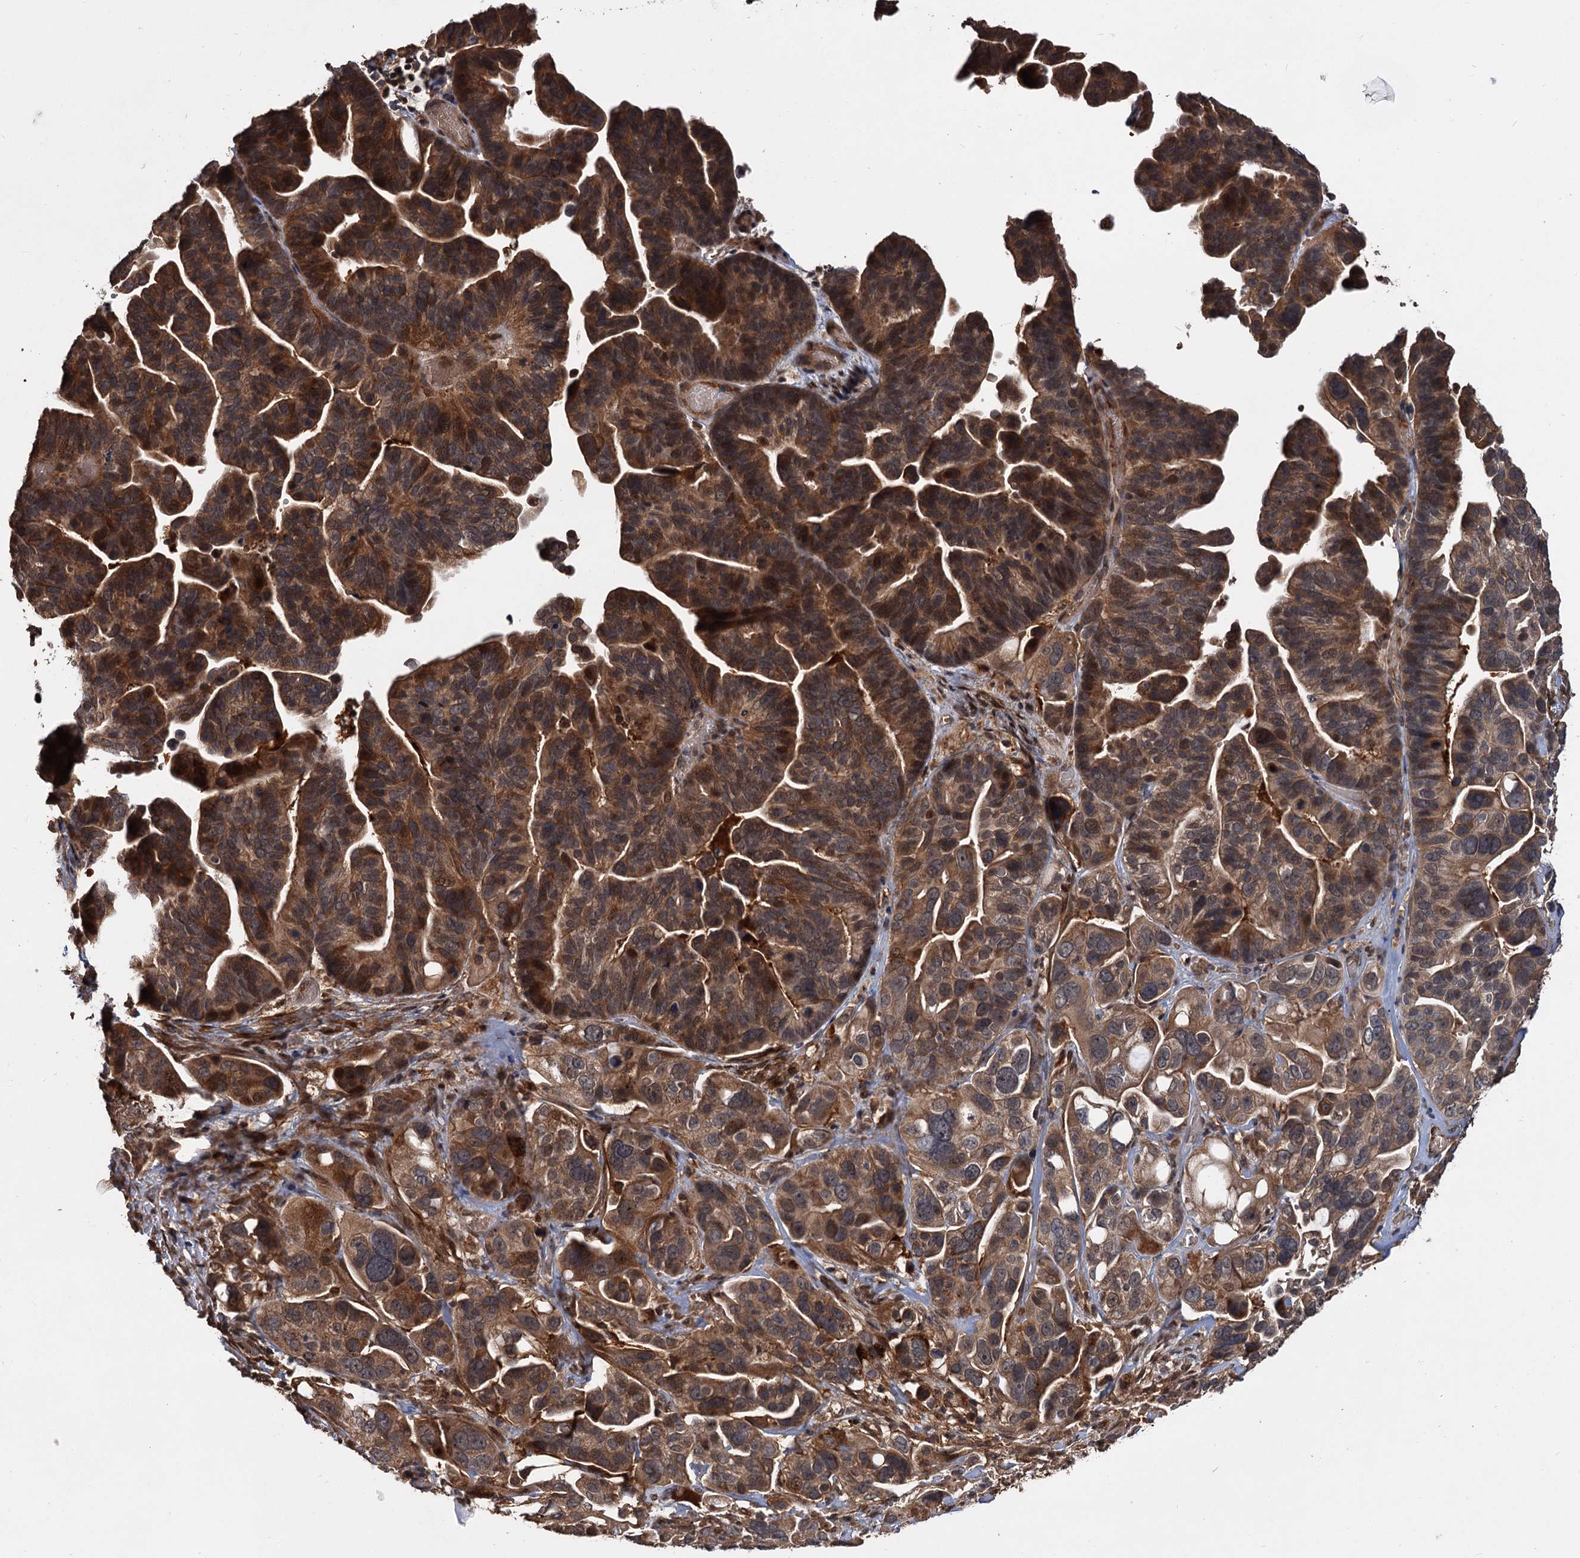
{"staining": {"intensity": "moderate", "quantity": ">75%", "location": "cytoplasmic/membranous,nuclear"}, "tissue": "ovarian cancer", "cell_type": "Tumor cells", "image_type": "cancer", "snomed": [{"axis": "morphology", "description": "Cystadenocarcinoma, serous, NOS"}, {"axis": "topography", "description": "Ovary"}], "caption": "A high-resolution image shows immunohistochemistry (IHC) staining of ovarian serous cystadenocarcinoma, which reveals moderate cytoplasmic/membranous and nuclear expression in about >75% of tumor cells. The protein of interest is shown in brown color, while the nuclei are stained blue.", "gene": "MBD6", "patient": {"sex": "female", "age": 56}}